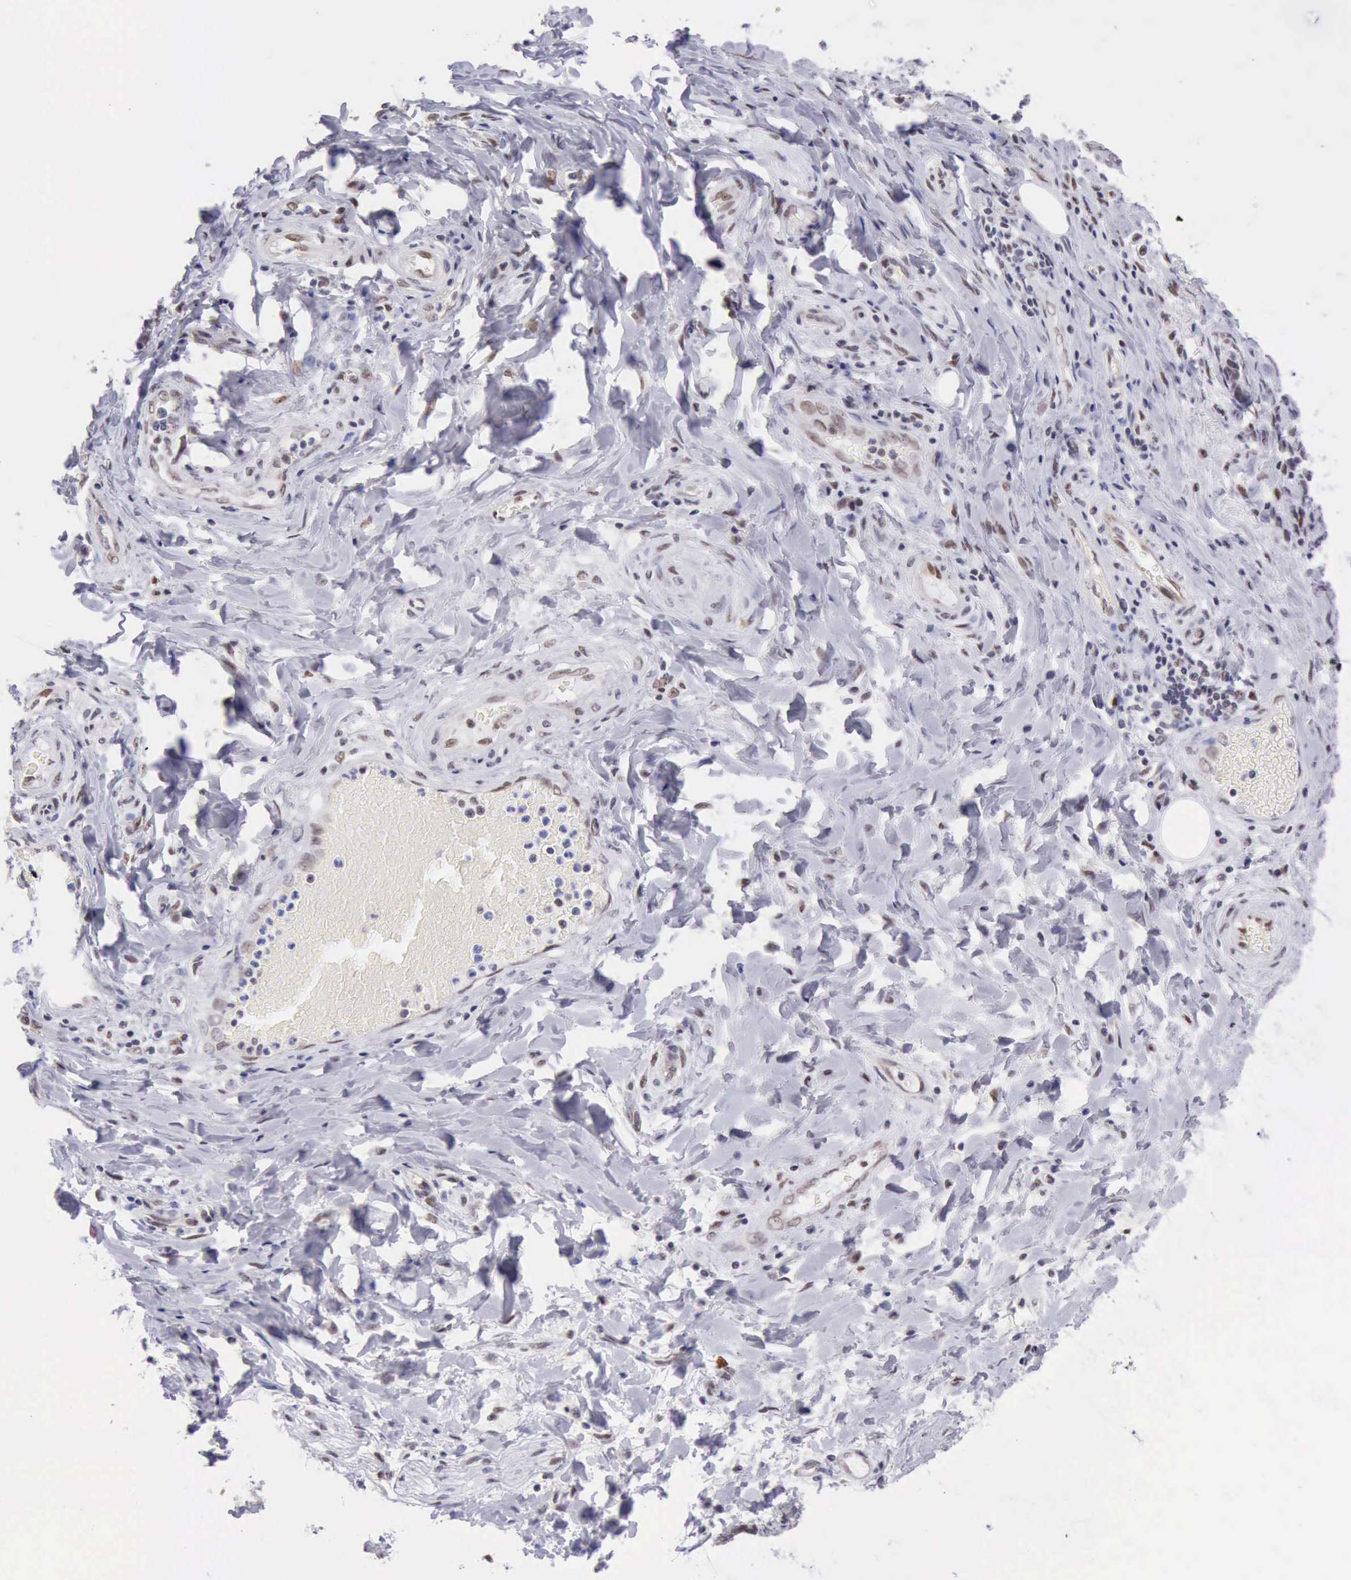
{"staining": {"intensity": "weak", "quantity": "<25%", "location": "nuclear"}, "tissue": "stomach cancer", "cell_type": "Tumor cells", "image_type": "cancer", "snomed": [{"axis": "morphology", "description": "Adenocarcinoma, NOS"}, {"axis": "topography", "description": "Stomach, upper"}], "caption": "The photomicrograph demonstrates no staining of tumor cells in stomach cancer. The staining is performed using DAB brown chromogen with nuclei counter-stained in using hematoxylin.", "gene": "ERCC4", "patient": {"sex": "male", "age": 71}}